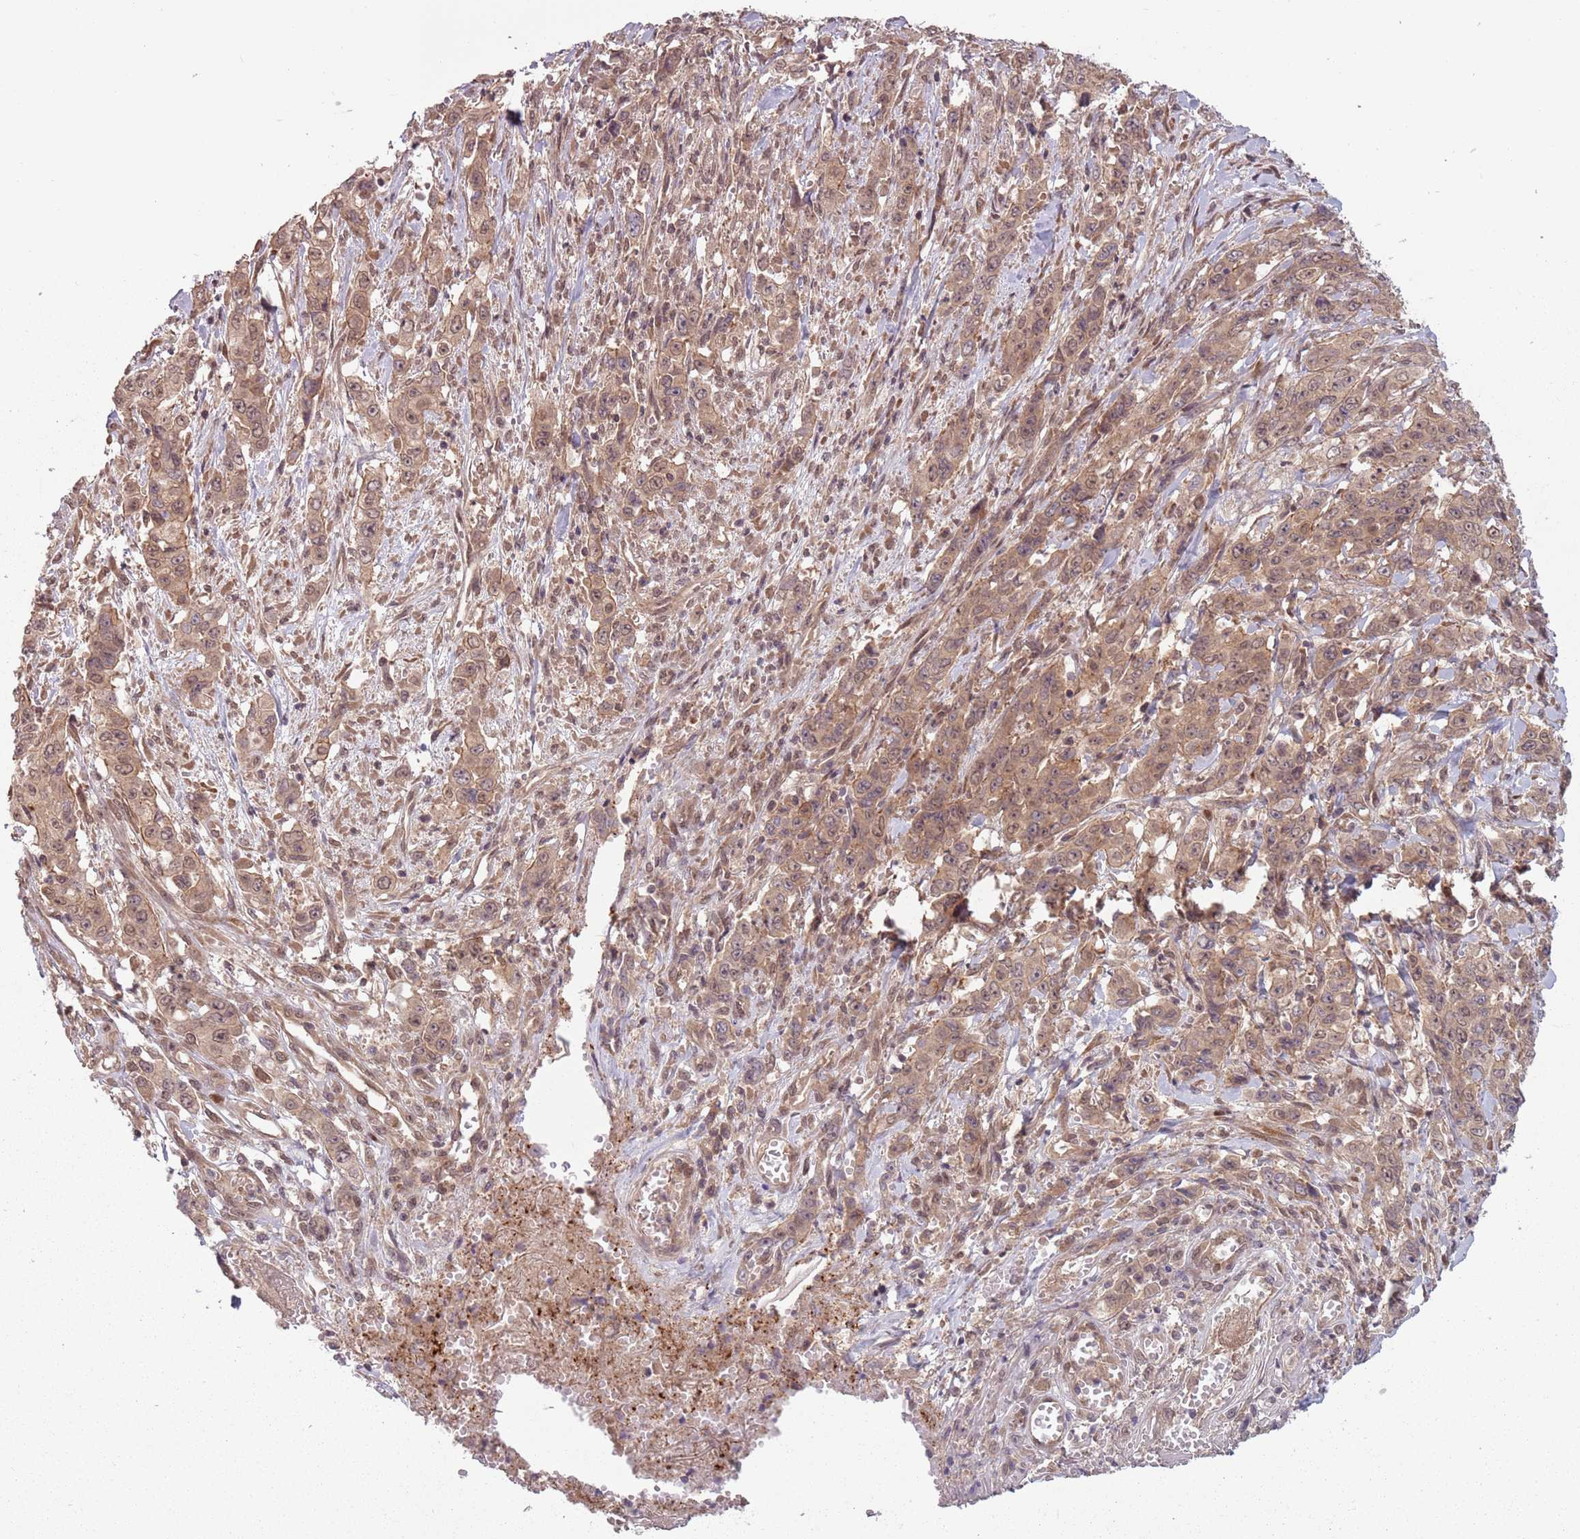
{"staining": {"intensity": "moderate", "quantity": ">75%", "location": "cytoplasmic/membranous"}, "tissue": "stomach cancer", "cell_type": "Tumor cells", "image_type": "cancer", "snomed": [{"axis": "morphology", "description": "Normal tissue, NOS"}, {"axis": "morphology", "description": "Adenocarcinoma, NOS"}, {"axis": "topography", "description": "Stomach"}], "caption": "The histopathology image shows immunohistochemical staining of stomach cancer (adenocarcinoma). There is moderate cytoplasmic/membranous staining is present in about >75% of tumor cells.", "gene": "ADAMTS3", "patient": {"sex": "female", "age": 64}}